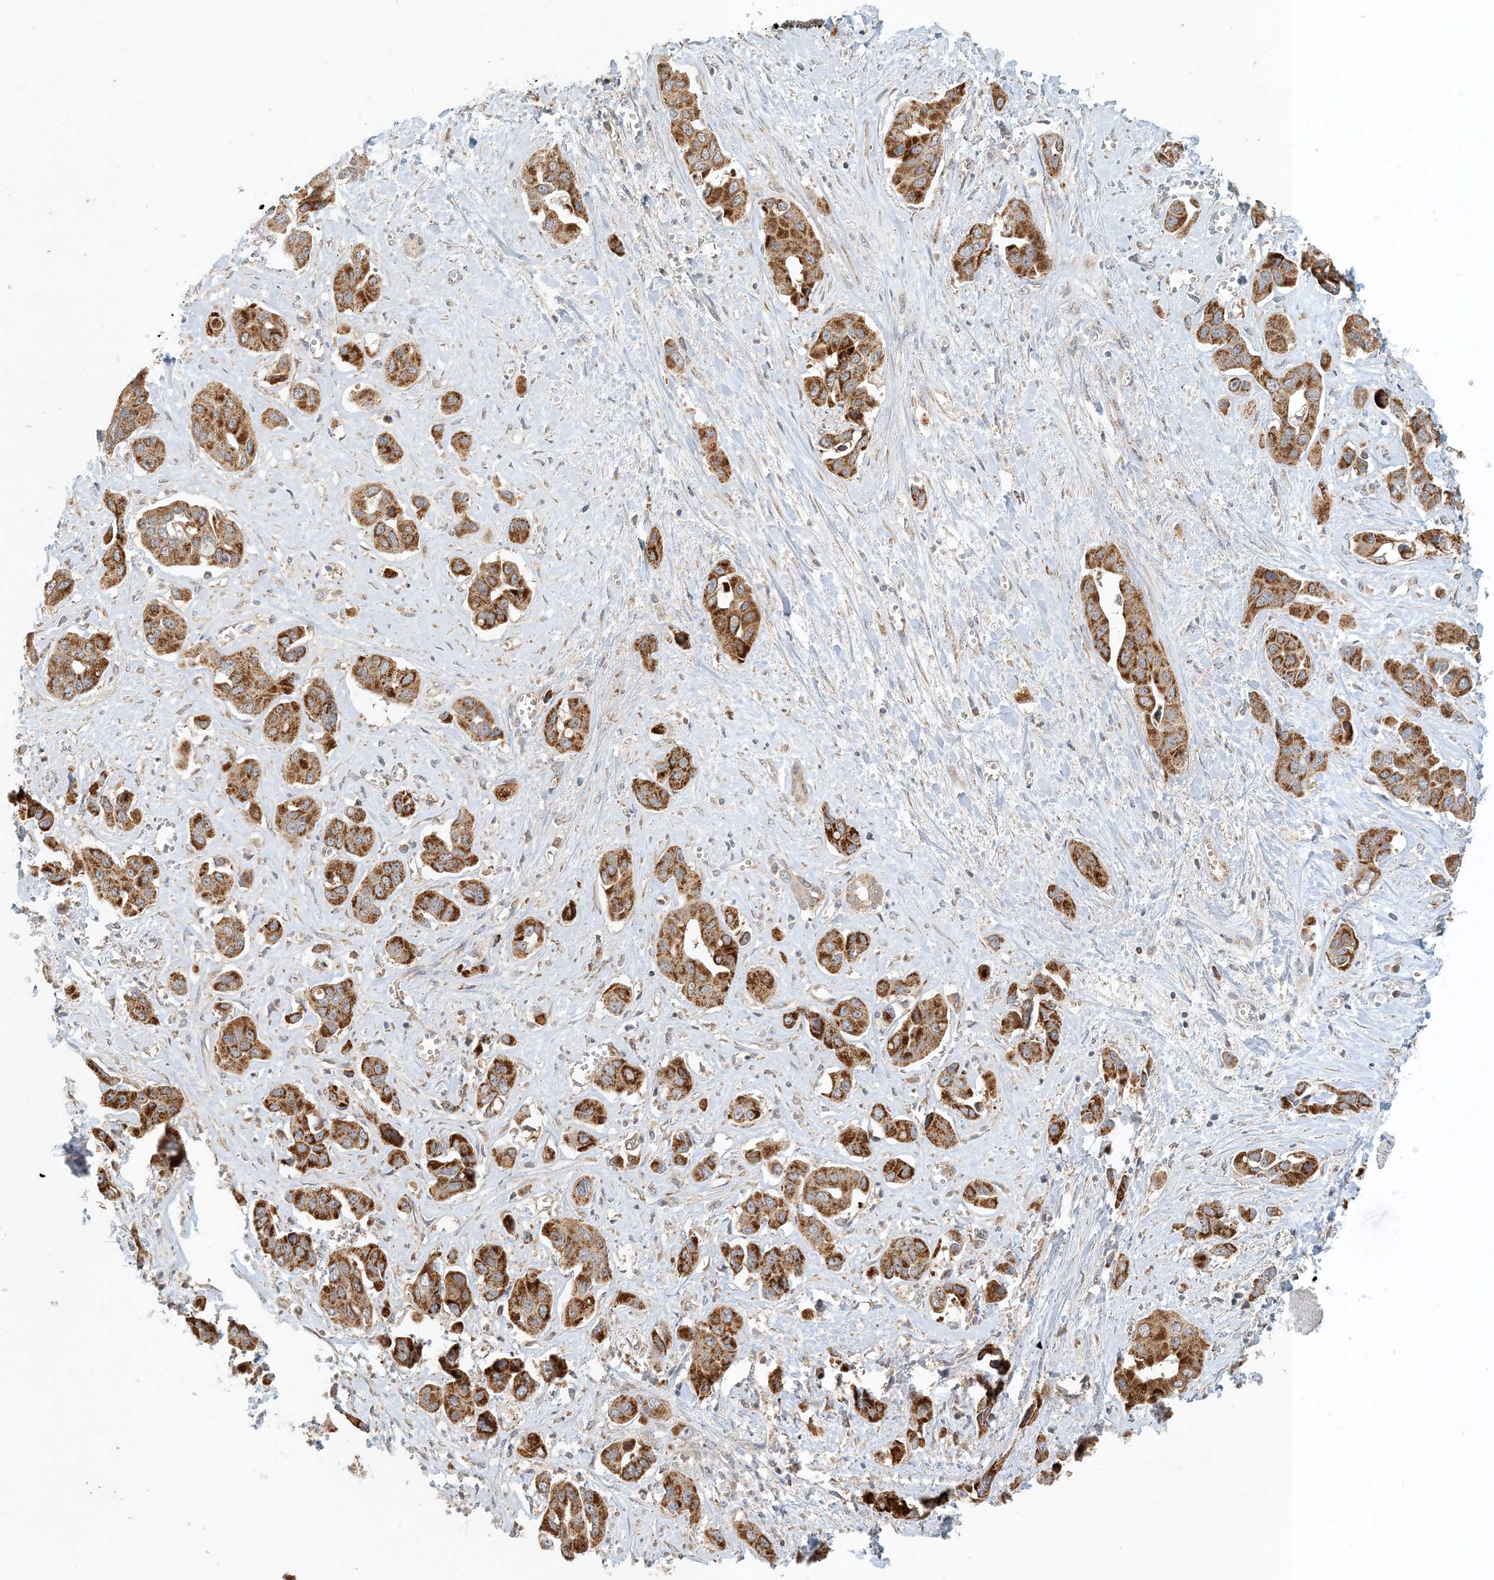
{"staining": {"intensity": "strong", "quantity": ">75%", "location": "cytoplasmic/membranous"}, "tissue": "liver cancer", "cell_type": "Tumor cells", "image_type": "cancer", "snomed": [{"axis": "morphology", "description": "Cholangiocarcinoma"}, {"axis": "topography", "description": "Liver"}], "caption": "Human cholangiocarcinoma (liver) stained for a protein (brown) shows strong cytoplasmic/membranous positive positivity in about >75% of tumor cells.", "gene": "ZBTB3", "patient": {"sex": "female", "age": 52}}